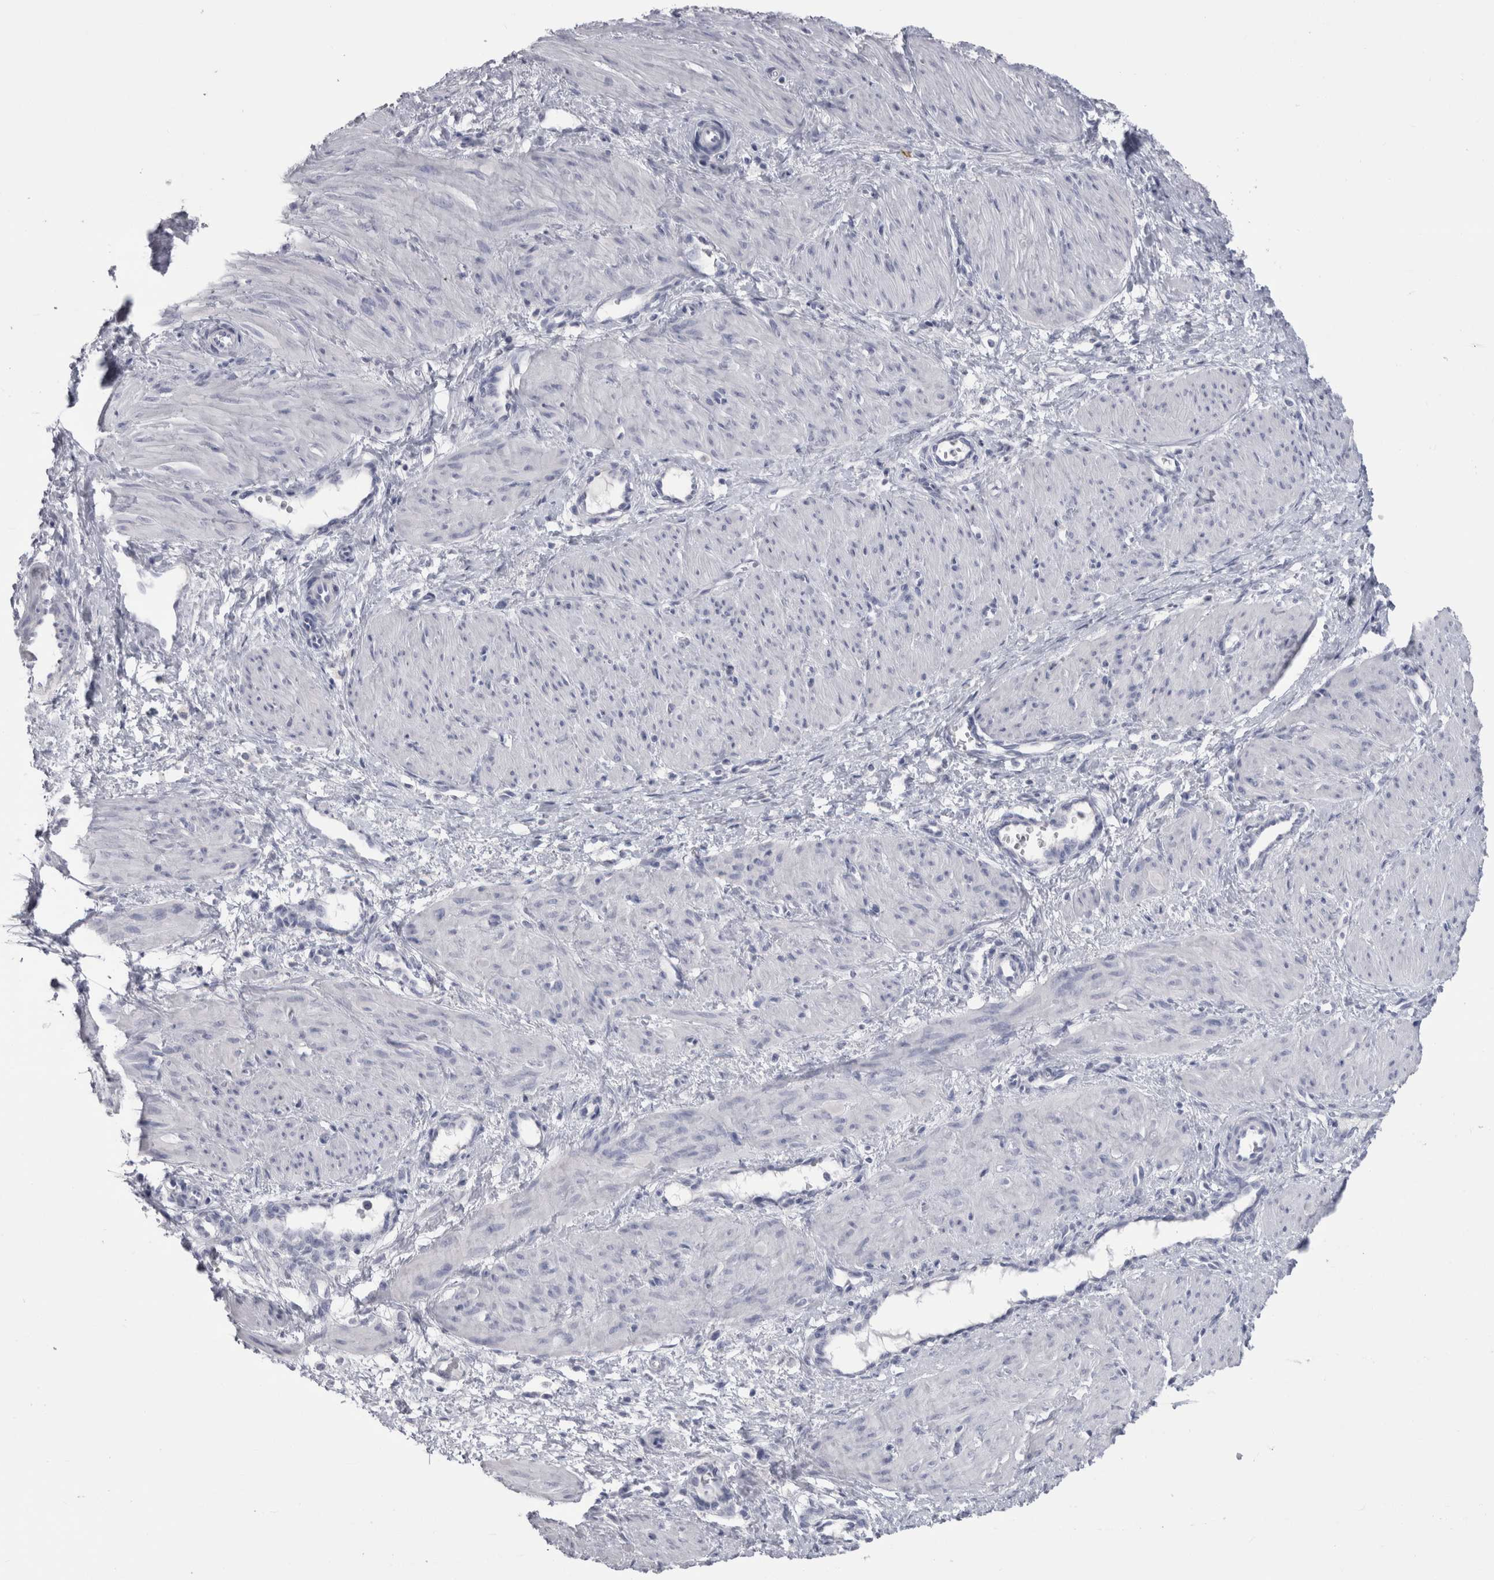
{"staining": {"intensity": "negative", "quantity": "none", "location": "none"}, "tissue": "smooth muscle", "cell_type": "Smooth muscle cells", "image_type": "normal", "snomed": [{"axis": "morphology", "description": "Normal tissue, NOS"}, {"axis": "topography", "description": "Endometrium"}], "caption": "Smooth muscle cells are negative for protein expression in benign human smooth muscle. (Stains: DAB IHC with hematoxylin counter stain, Microscopy: brightfield microscopy at high magnification).", "gene": "PTH", "patient": {"sex": "female", "age": 33}}